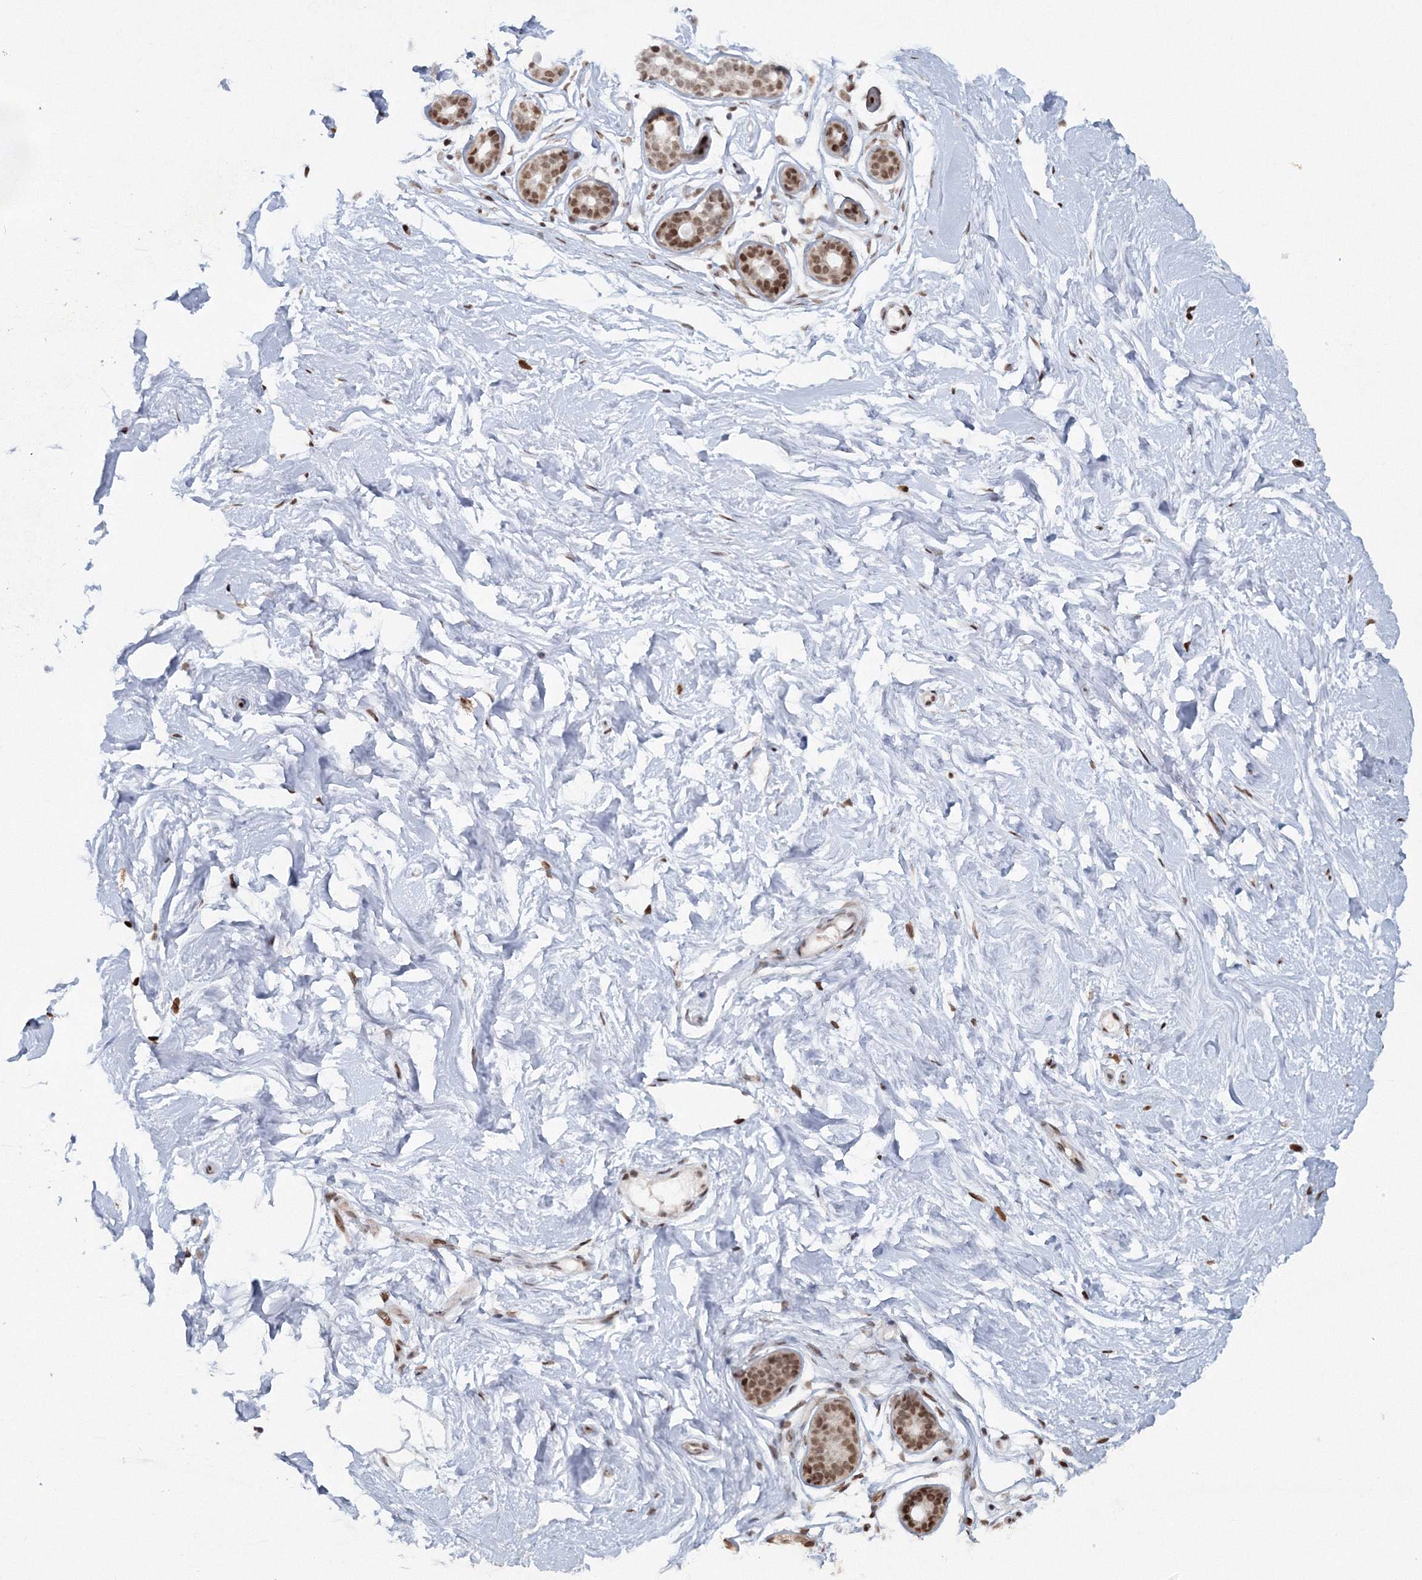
{"staining": {"intensity": "moderate", "quantity": ">75%", "location": "nuclear"}, "tissue": "breast", "cell_type": "Adipocytes", "image_type": "normal", "snomed": [{"axis": "morphology", "description": "Normal tissue, NOS"}, {"axis": "morphology", "description": "Adenoma, NOS"}, {"axis": "topography", "description": "Breast"}], "caption": "Moderate nuclear staining for a protein is identified in approximately >75% of adipocytes of benign breast using IHC.", "gene": "C3orf33", "patient": {"sex": "female", "age": 23}}